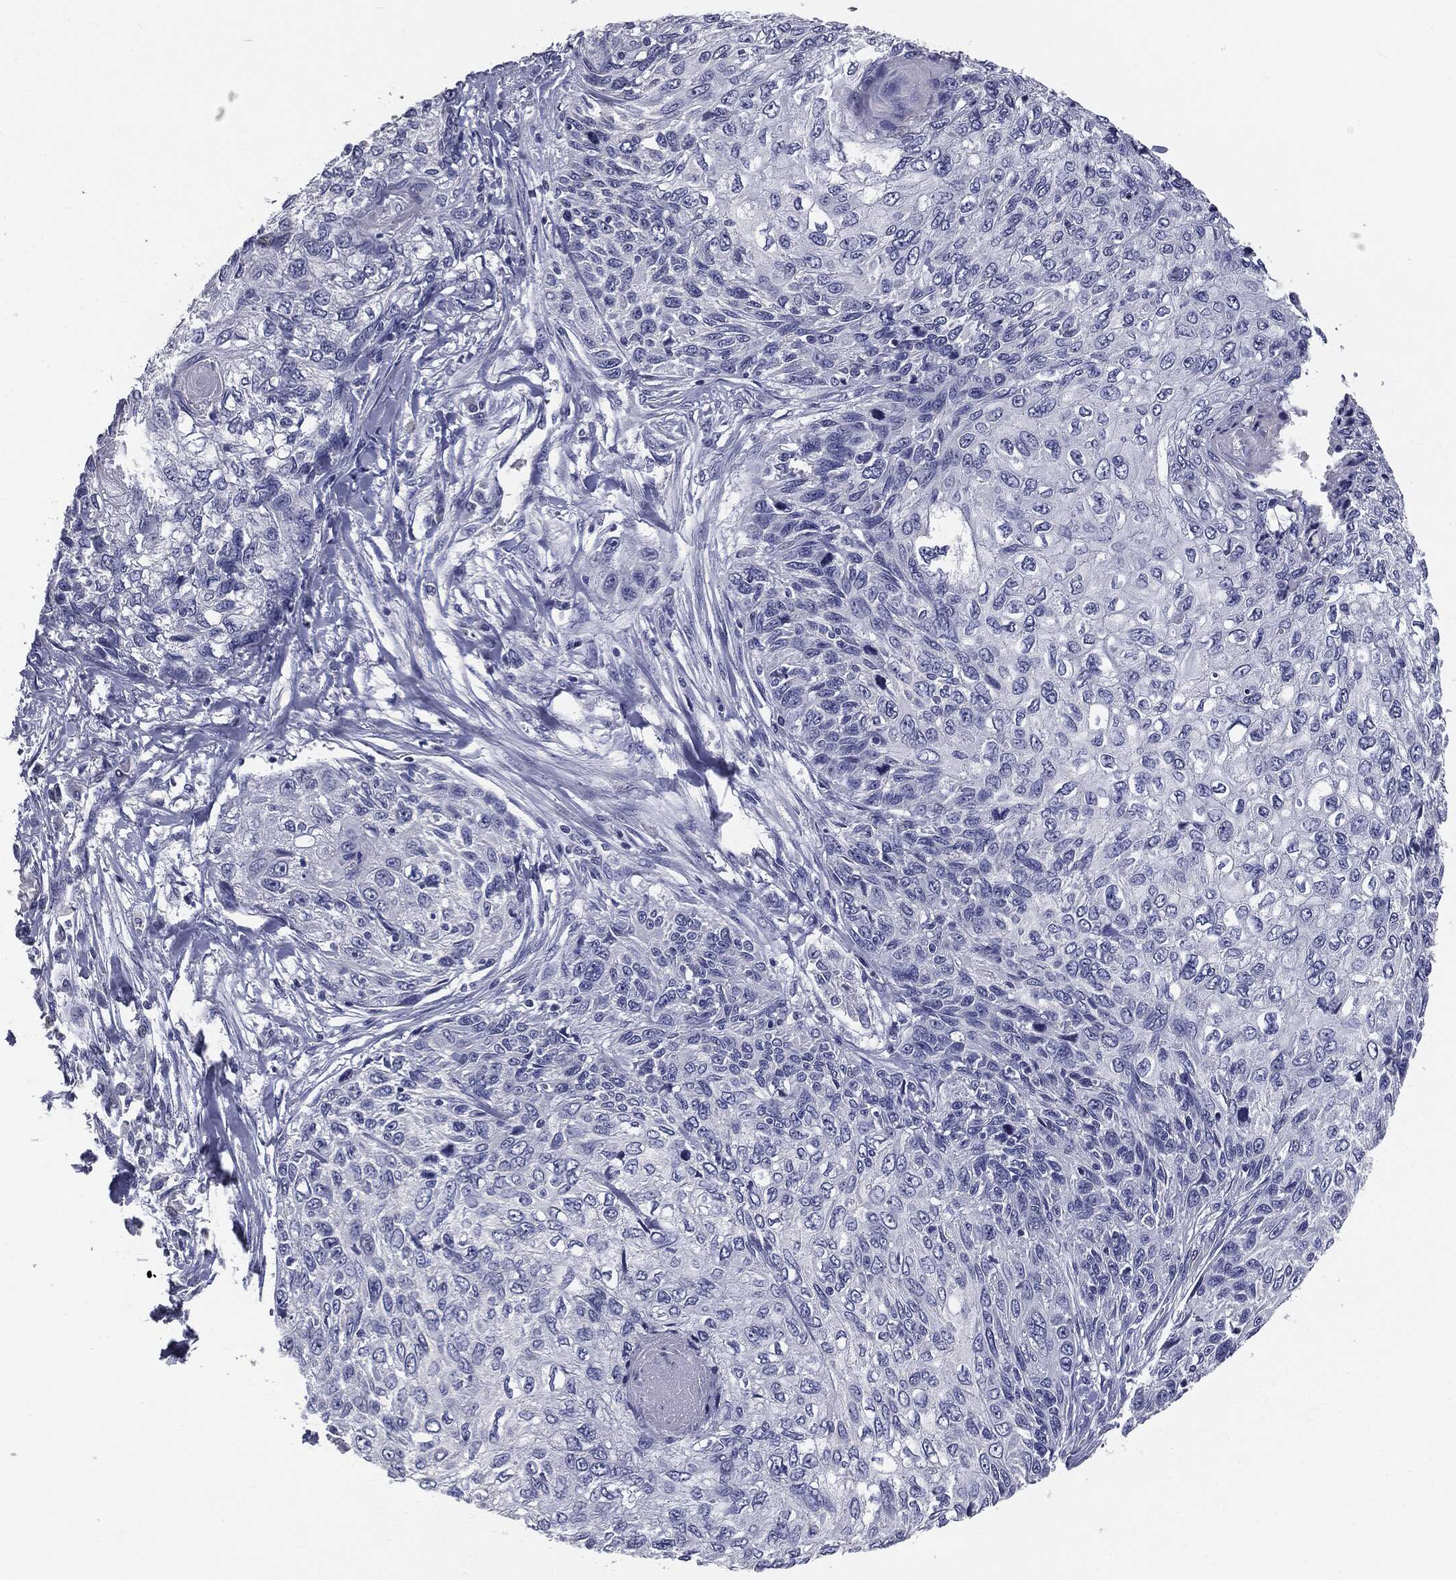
{"staining": {"intensity": "negative", "quantity": "none", "location": "none"}, "tissue": "skin cancer", "cell_type": "Tumor cells", "image_type": "cancer", "snomed": [{"axis": "morphology", "description": "Squamous cell carcinoma, NOS"}, {"axis": "topography", "description": "Skin"}], "caption": "High power microscopy image of an immunohistochemistry image of skin squamous cell carcinoma, revealing no significant expression in tumor cells. The staining was performed using DAB (3,3'-diaminobenzidine) to visualize the protein expression in brown, while the nuclei were stained in blue with hematoxylin (Magnification: 20x).", "gene": "AFP", "patient": {"sex": "male", "age": 92}}